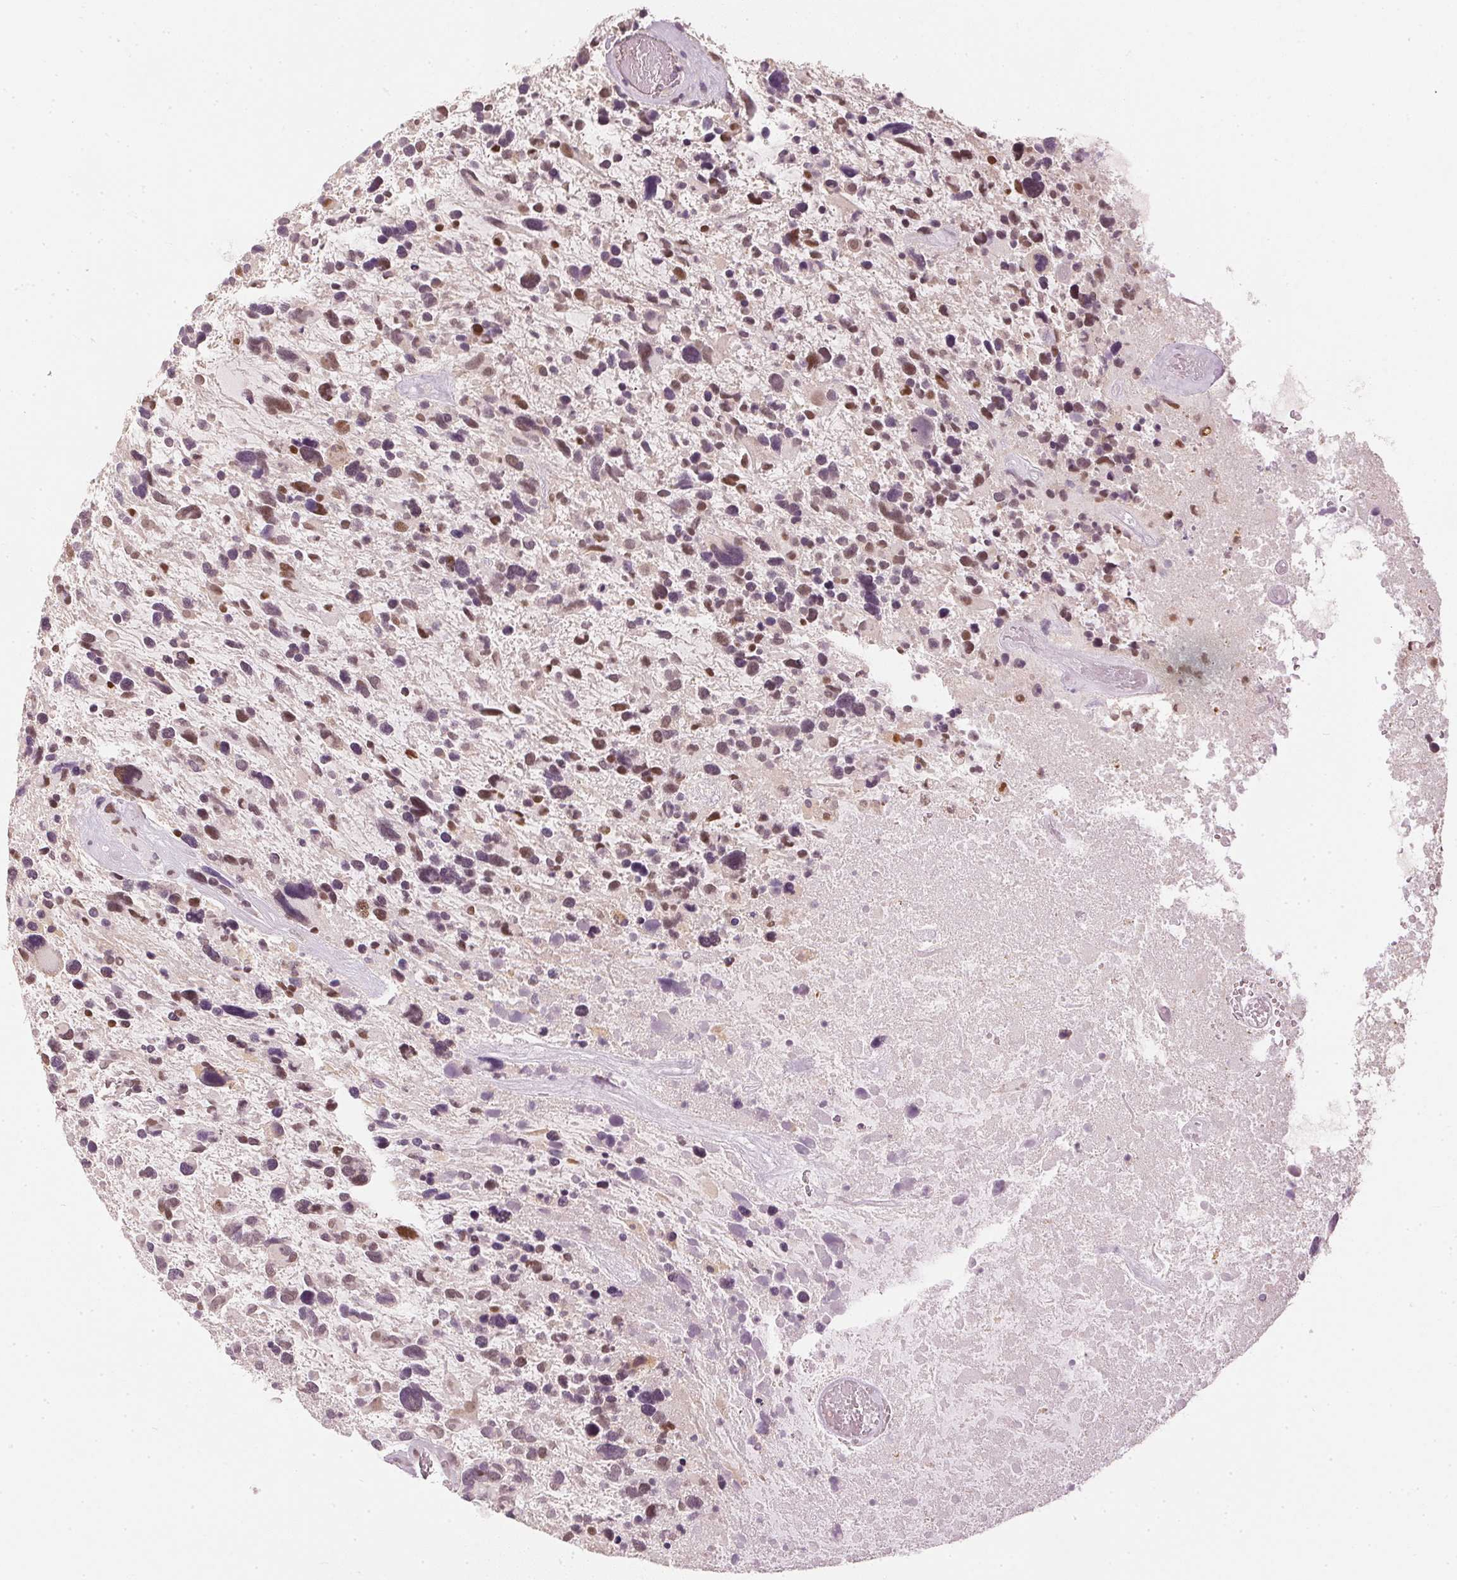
{"staining": {"intensity": "moderate", "quantity": "25%-75%", "location": "nuclear"}, "tissue": "glioma", "cell_type": "Tumor cells", "image_type": "cancer", "snomed": [{"axis": "morphology", "description": "Glioma, malignant, High grade"}, {"axis": "topography", "description": "Brain"}], "caption": "Malignant glioma (high-grade) stained with a brown dye reveals moderate nuclear positive expression in approximately 25%-75% of tumor cells.", "gene": "SLC39A3", "patient": {"sex": "male", "age": 49}}